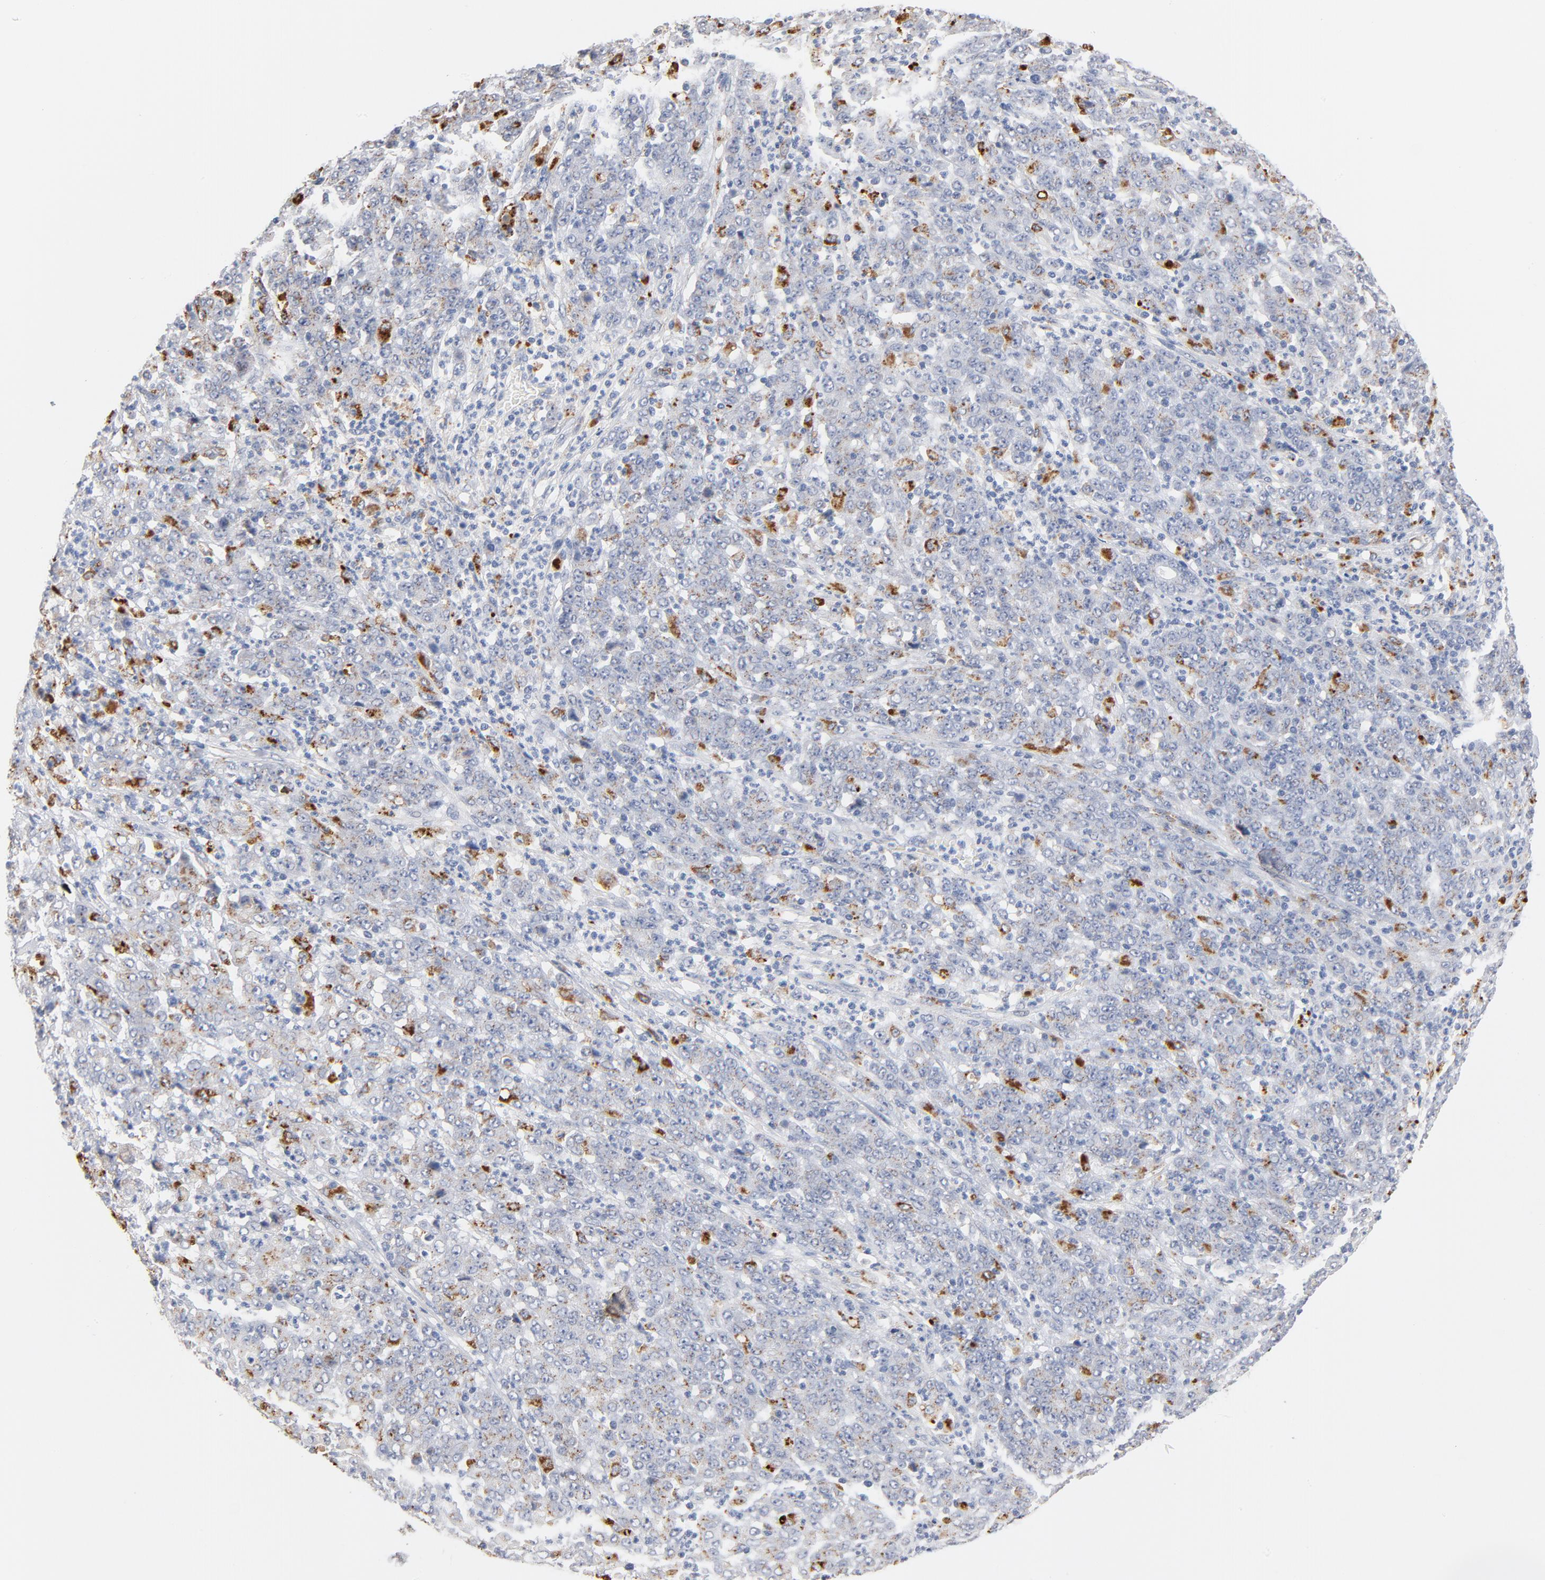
{"staining": {"intensity": "moderate", "quantity": "25%-75%", "location": "cytoplasmic/membranous"}, "tissue": "stomach cancer", "cell_type": "Tumor cells", "image_type": "cancer", "snomed": [{"axis": "morphology", "description": "Adenocarcinoma, NOS"}, {"axis": "topography", "description": "Stomach, lower"}], "caption": "Adenocarcinoma (stomach) stained with IHC displays moderate cytoplasmic/membranous staining in about 25%-75% of tumor cells.", "gene": "LTBP2", "patient": {"sex": "female", "age": 71}}